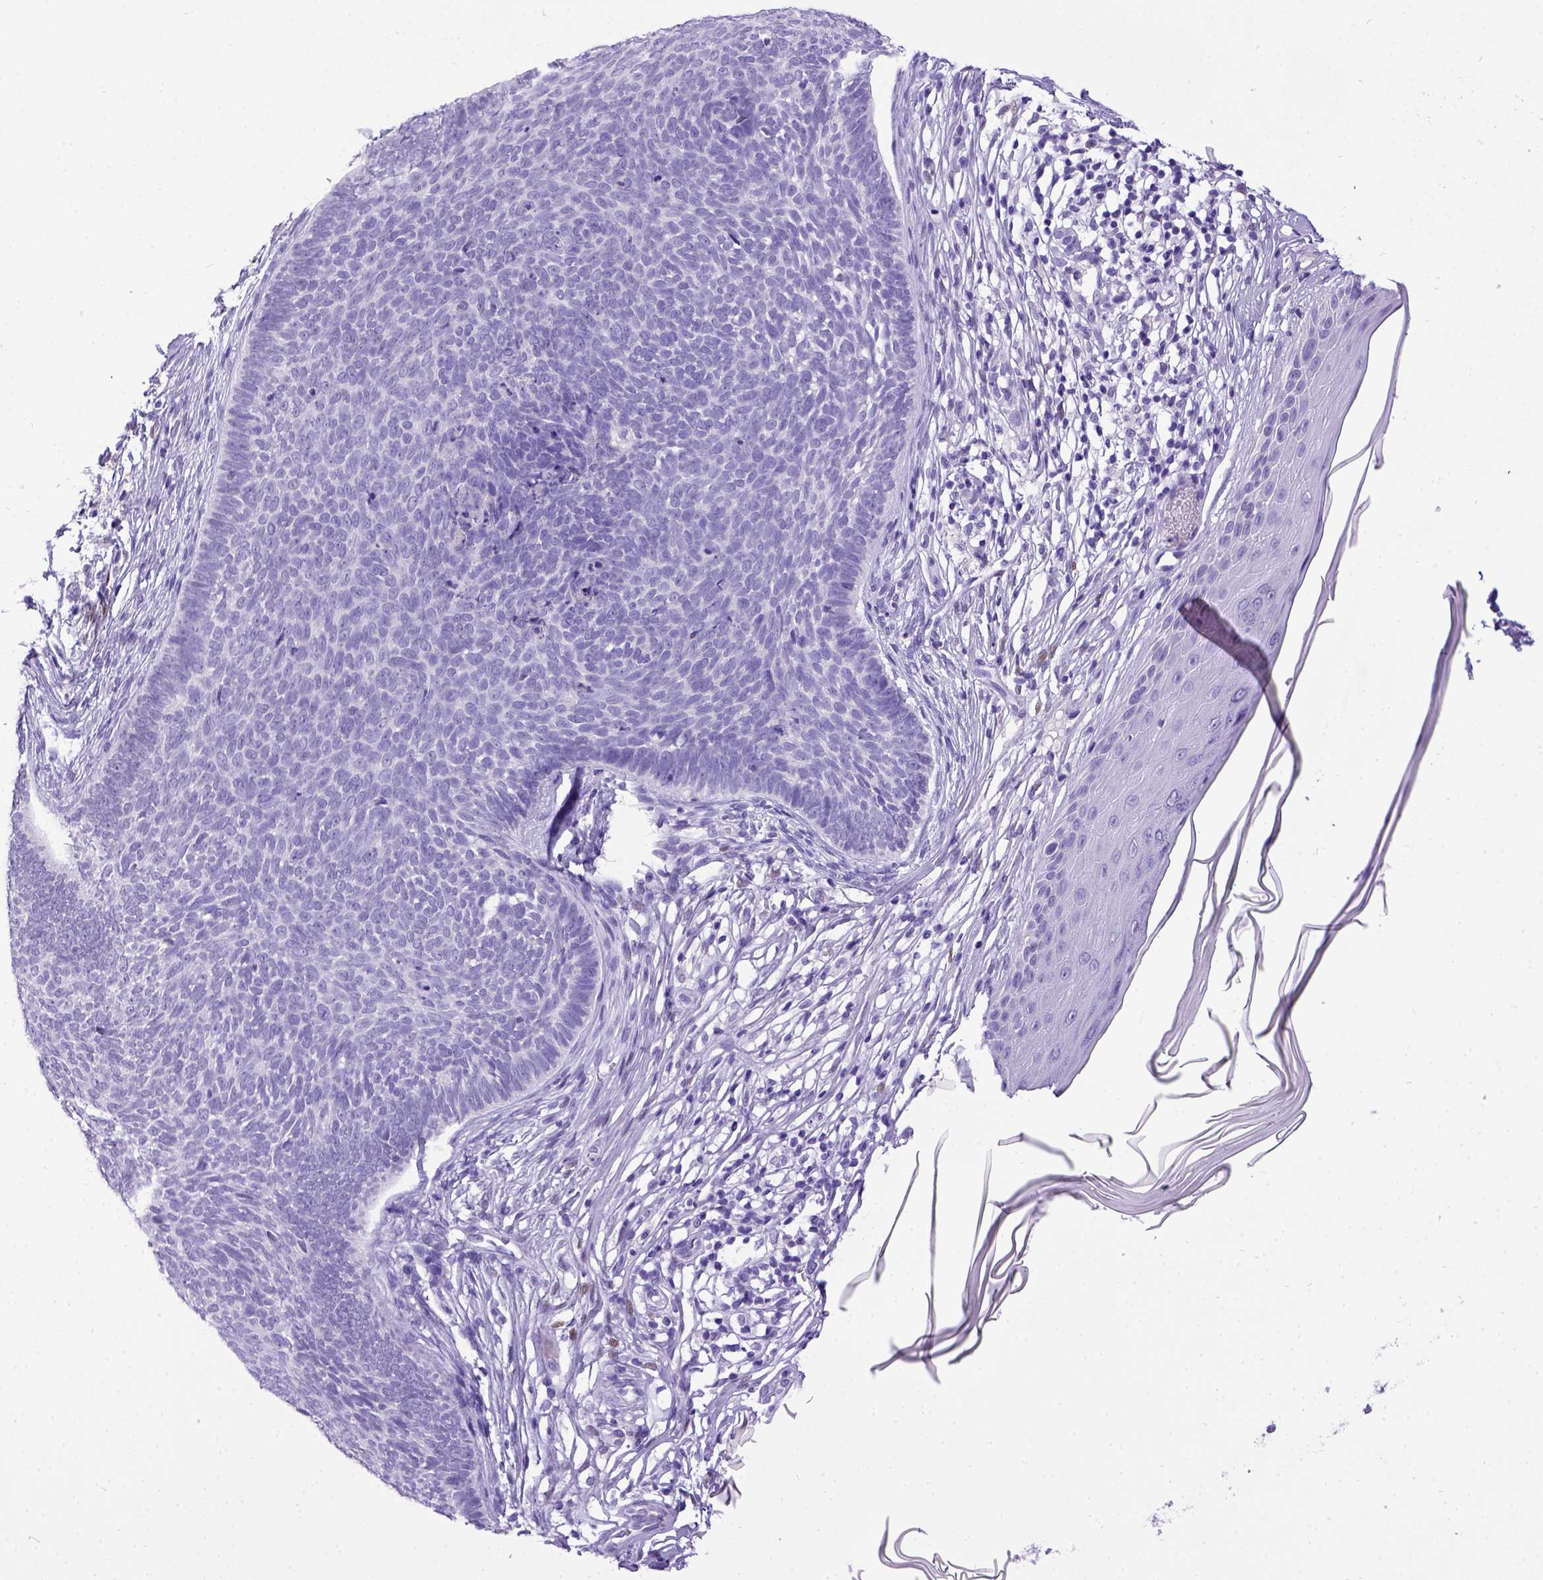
{"staining": {"intensity": "negative", "quantity": "none", "location": "none"}, "tissue": "skin cancer", "cell_type": "Tumor cells", "image_type": "cancer", "snomed": [{"axis": "morphology", "description": "Basal cell carcinoma"}, {"axis": "topography", "description": "Skin"}], "caption": "This is an immunohistochemistry (IHC) histopathology image of human skin basal cell carcinoma. There is no positivity in tumor cells.", "gene": "ESR1", "patient": {"sex": "male", "age": 85}}